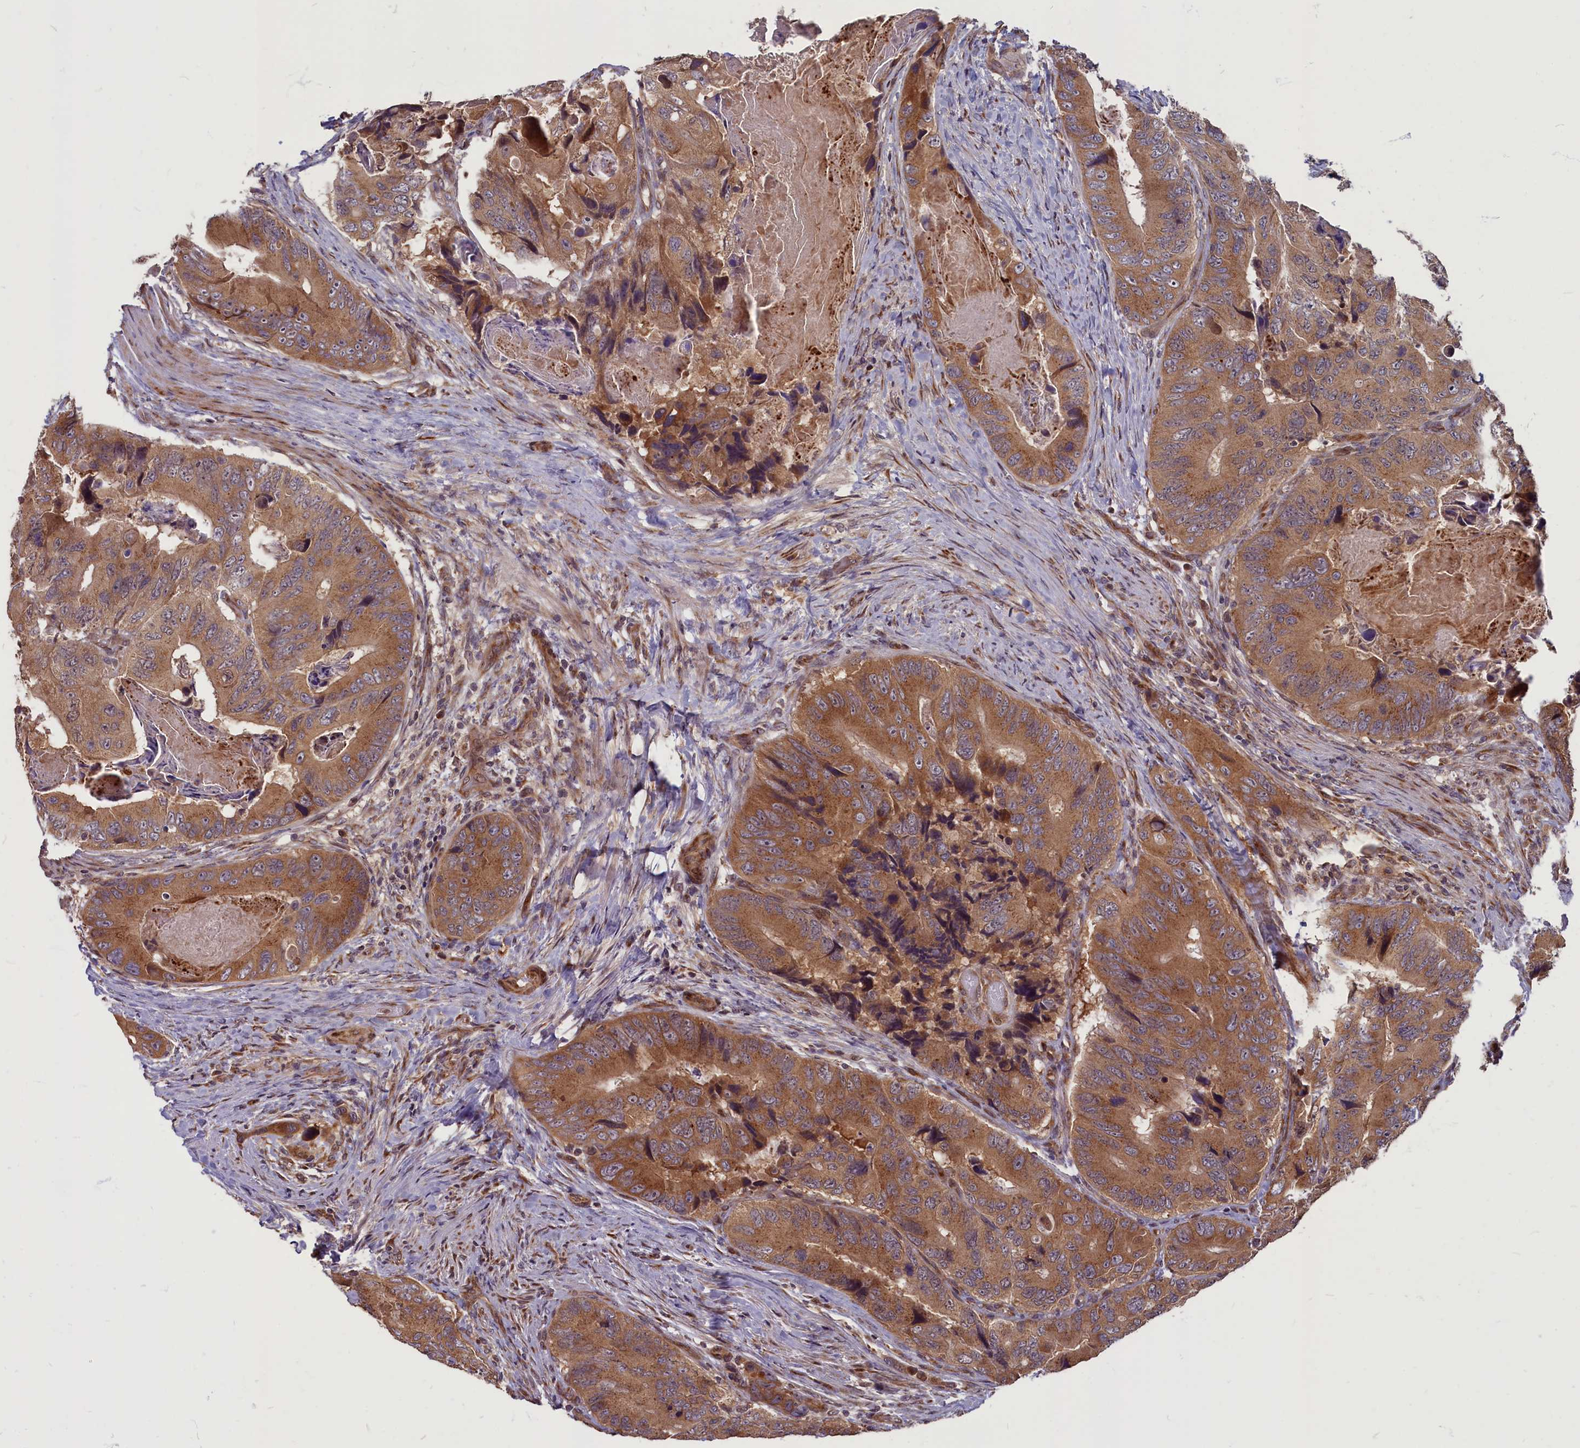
{"staining": {"intensity": "moderate", "quantity": ">75%", "location": "cytoplasmic/membranous"}, "tissue": "colorectal cancer", "cell_type": "Tumor cells", "image_type": "cancer", "snomed": [{"axis": "morphology", "description": "Adenocarcinoma, NOS"}, {"axis": "topography", "description": "Colon"}], "caption": "Adenocarcinoma (colorectal) was stained to show a protein in brown. There is medium levels of moderate cytoplasmic/membranous staining in approximately >75% of tumor cells.", "gene": "MYCBP", "patient": {"sex": "male", "age": 84}}